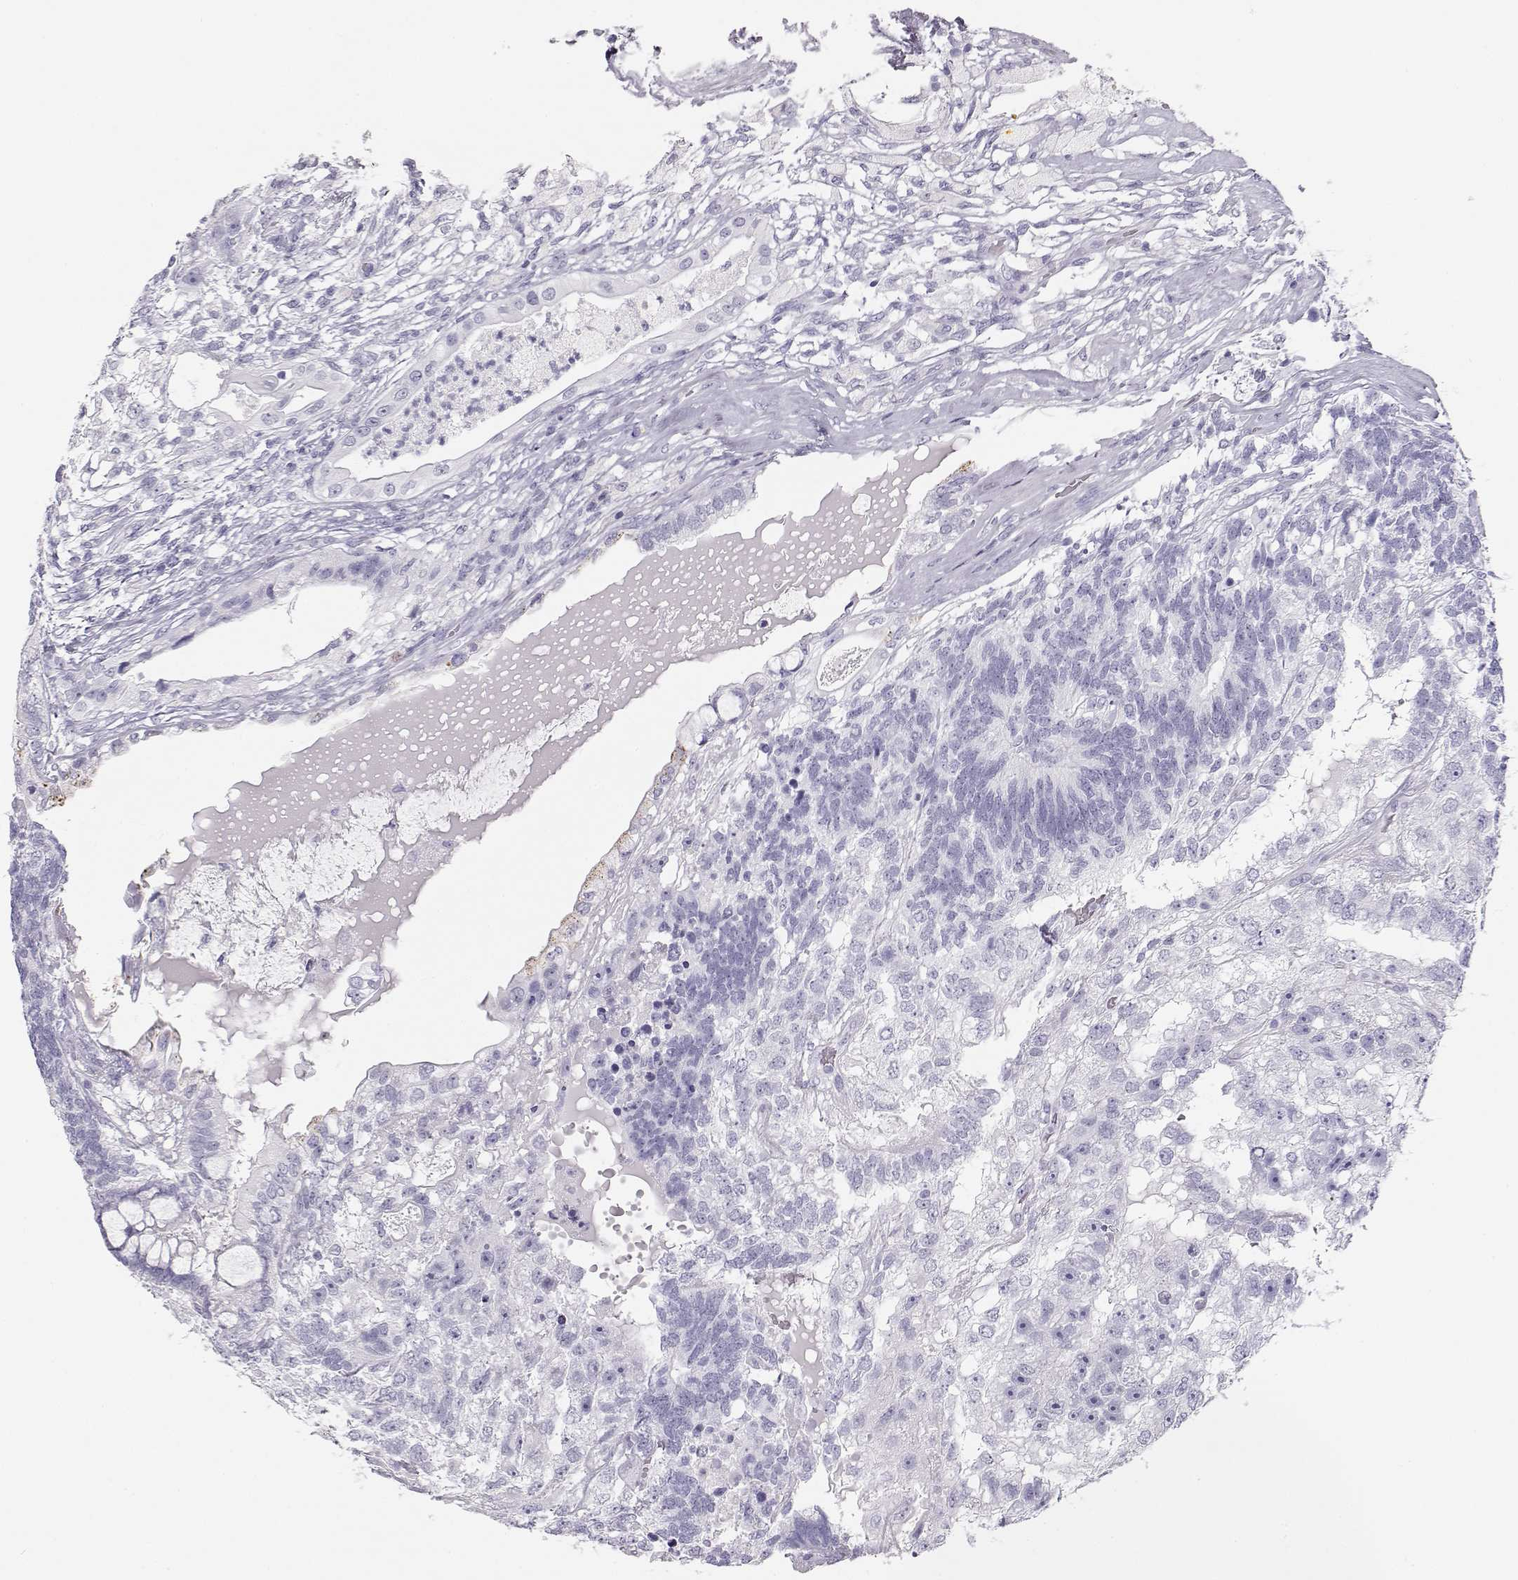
{"staining": {"intensity": "negative", "quantity": "none", "location": "none"}, "tissue": "testis cancer", "cell_type": "Tumor cells", "image_type": "cancer", "snomed": [{"axis": "morphology", "description": "Seminoma, NOS"}, {"axis": "morphology", "description": "Carcinoma, Embryonal, NOS"}, {"axis": "topography", "description": "Testis"}], "caption": "DAB (3,3'-diaminobenzidine) immunohistochemical staining of testis cancer (seminoma) exhibits no significant staining in tumor cells.", "gene": "TKTL1", "patient": {"sex": "male", "age": 41}}